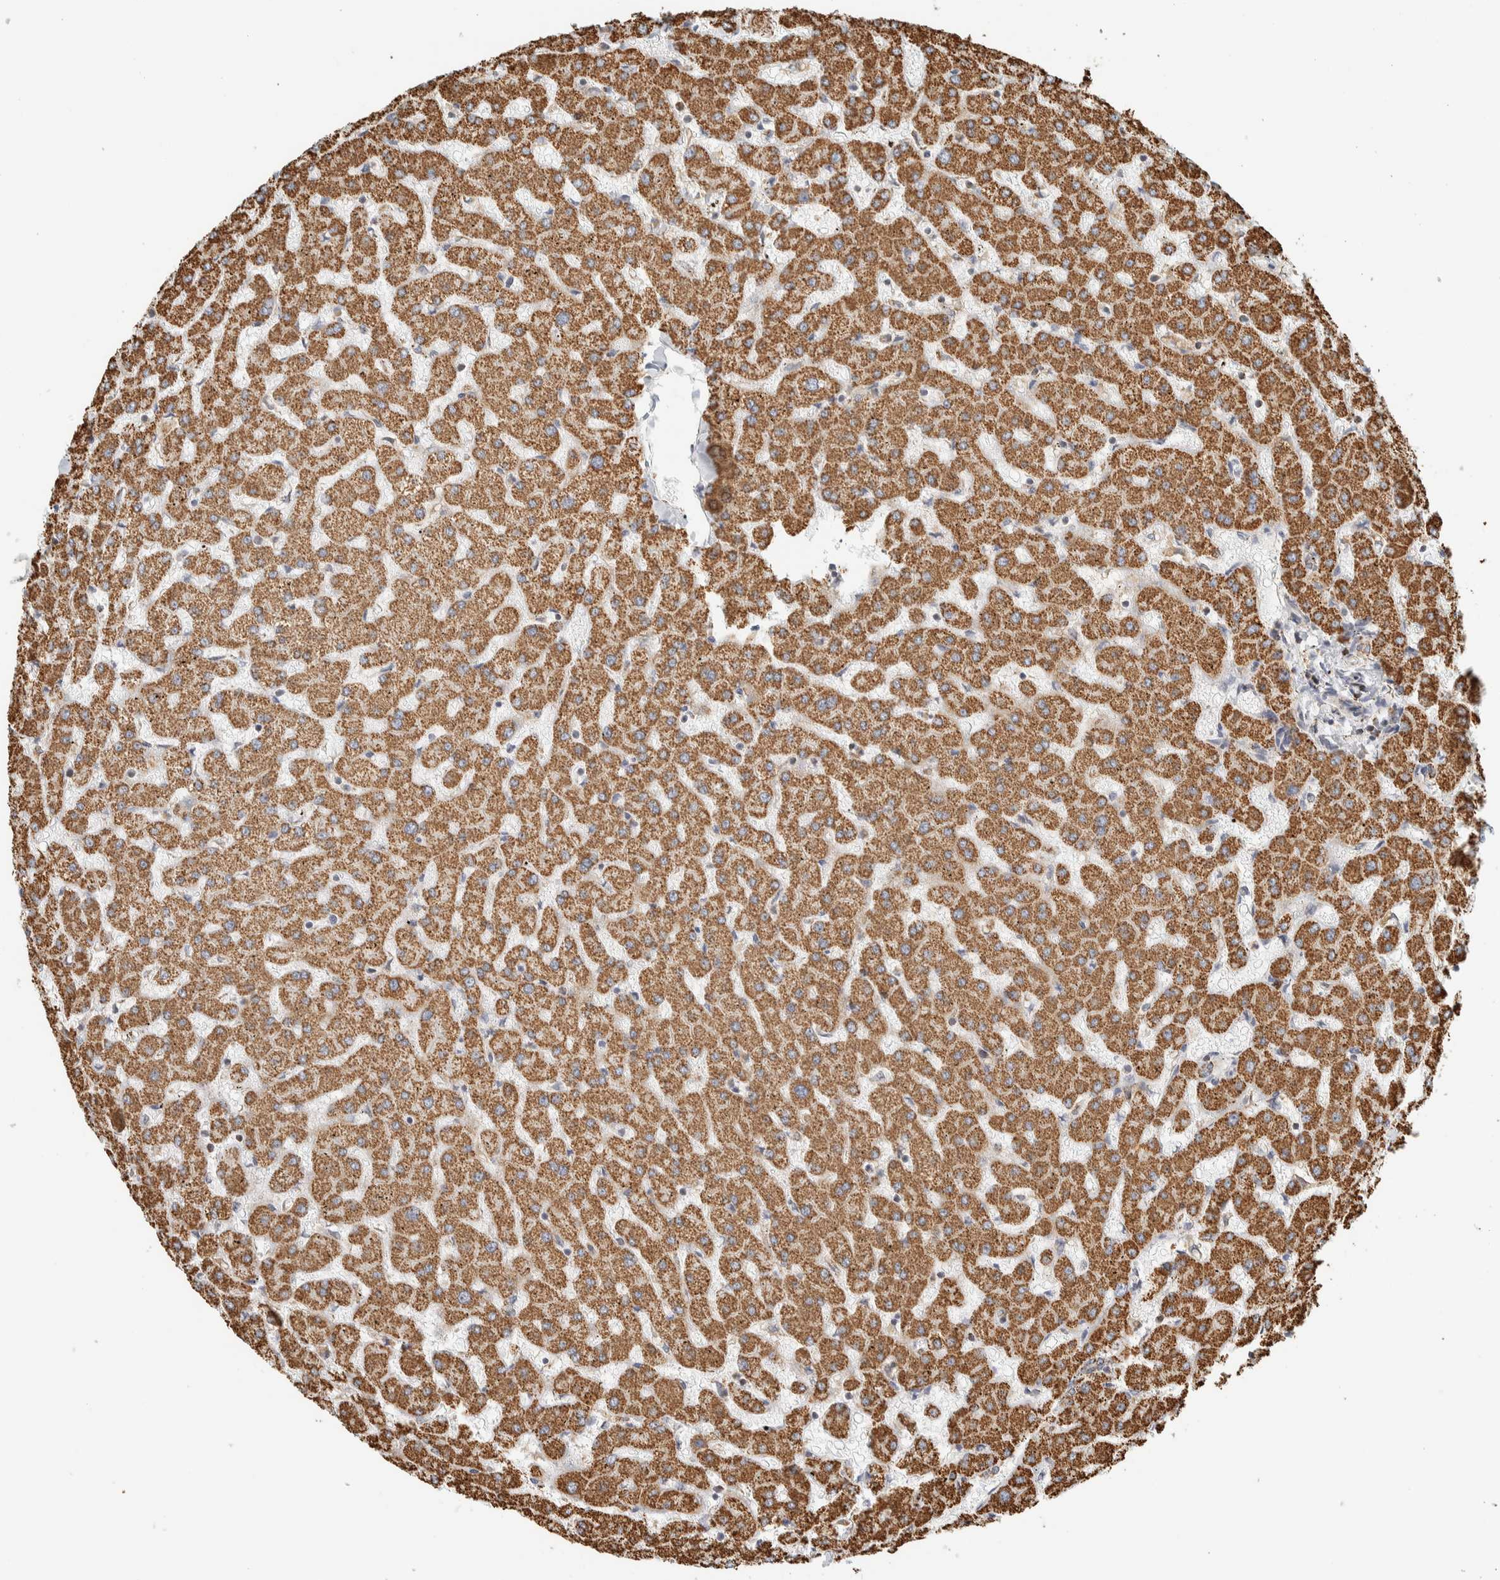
{"staining": {"intensity": "moderate", "quantity": ">75%", "location": "cytoplasmic/membranous"}, "tissue": "liver", "cell_type": "Cholangiocytes", "image_type": "normal", "snomed": [{"axis": "morphology", "description": "Normal tissue, NOS"}, {"axis": "topography", "description": "Liver"}], "caption": "Immunohistochemical staining of benign liver reveals moderate cytoplasmic/membranous protein positivity in about >75% of cholangiocytes.", "gene": "ZNF454", "patient": {"sex": "female", "age": 63}}